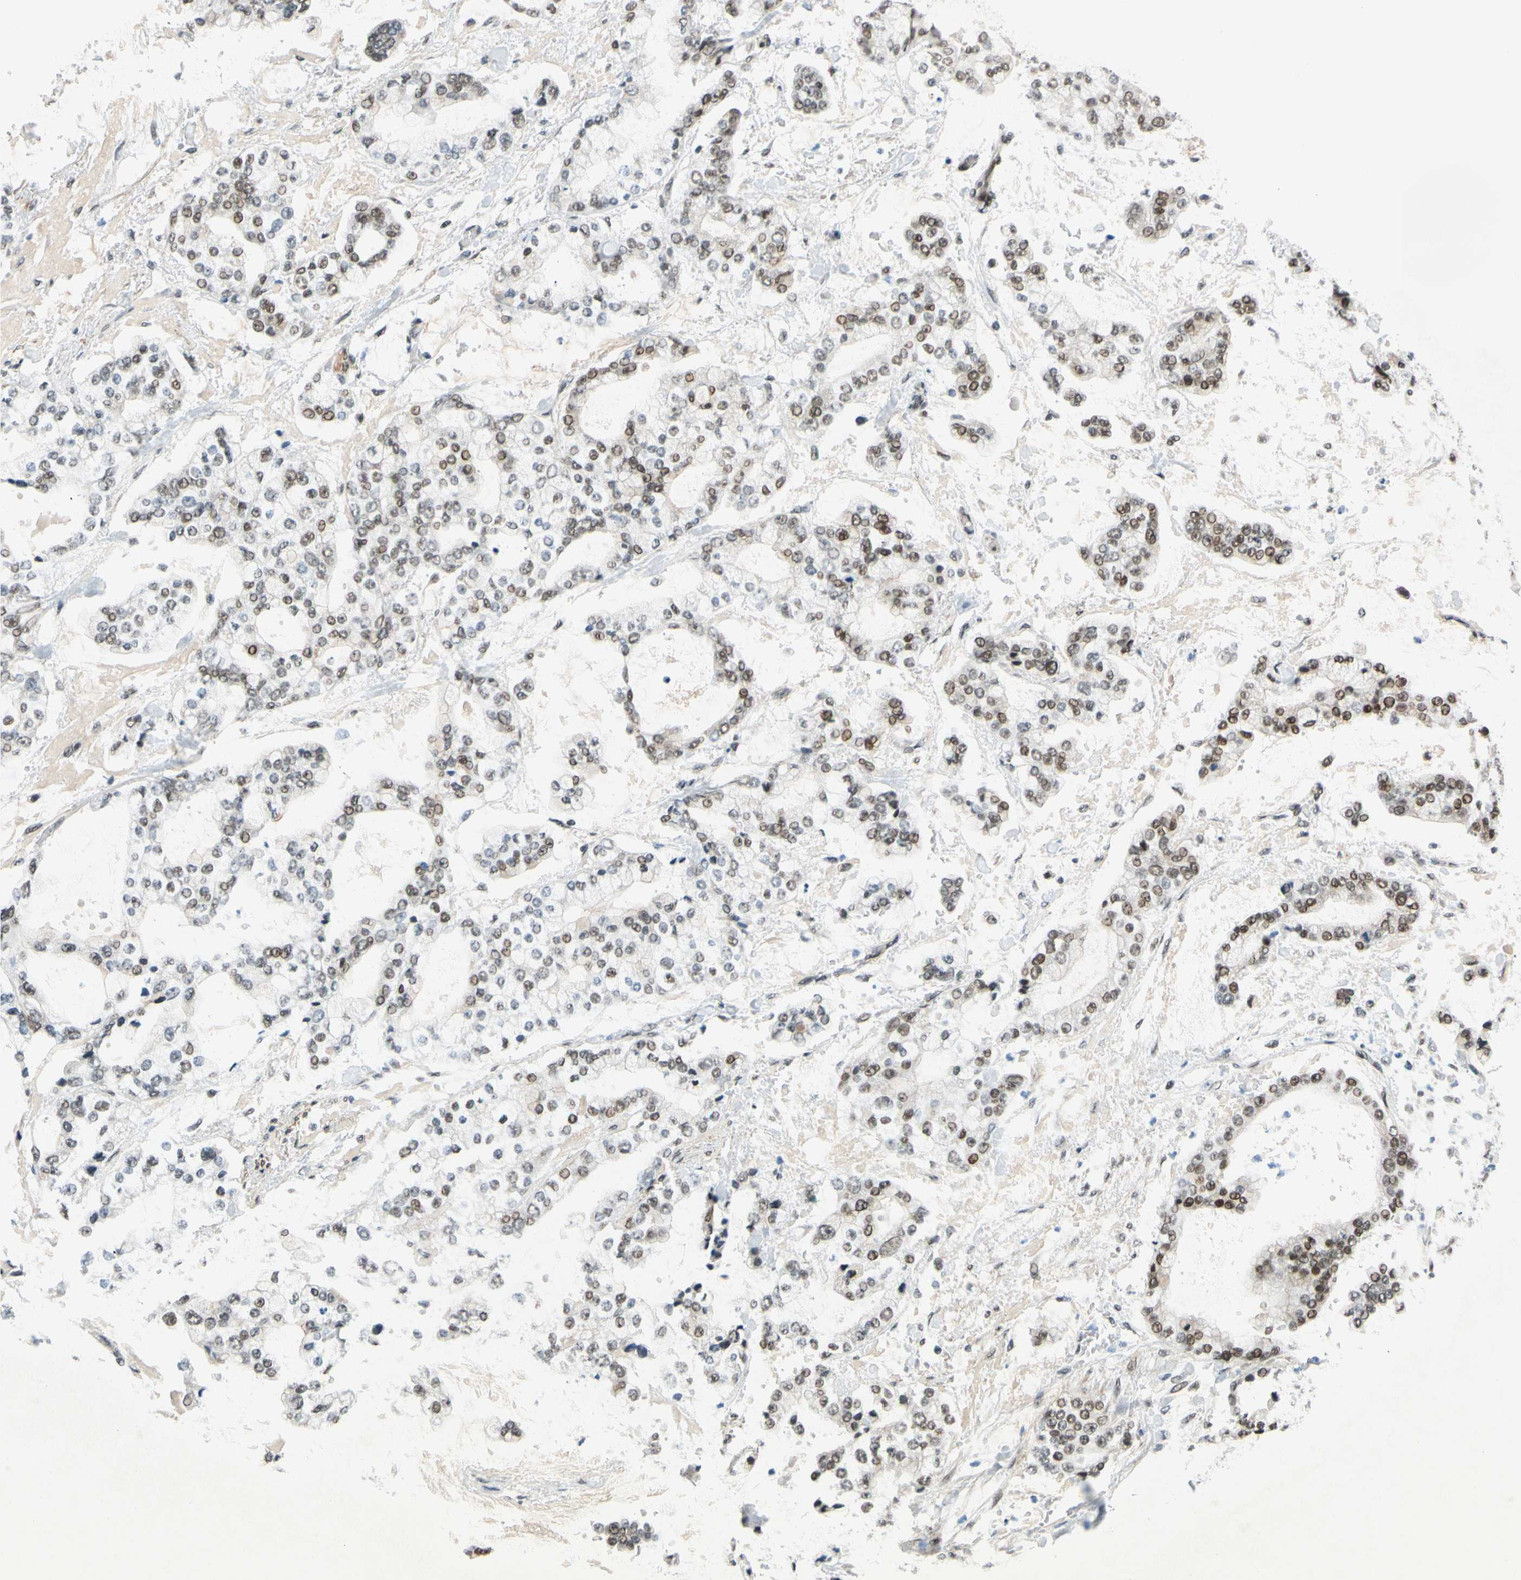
{"staining": {"intensity": "moderate", "quantity": ">75%", "location": "cytoplasmic/membranous,nuclear"}, "tissue": "stomach cancer", "cell_type": "Tumor cells", "image_type": "cancer", "snomed": [{"axis": "morphology", "description": "Normal tissue, NOS"}, {"axis": "morphology", "description": "Adenocarcinoma, NOS"}, {"axis": "topography", "description": "Stomach, upper"}, {"axis": "topography", "description": "Stomach"}], "caption": "Immunohistochemistry (IHC) micrograph of neoplastic tissue: human adenocarcinoma (stomach) stained using immunohistochemistry displays medium levels of moderate protein expression localized specifically in the cytoplasmic/membranous and nuclear of tumor cells, appearing as a cytoplasmic/membranous and nuclear brown color.", "gene": "POGZ", "patient": {"sex": "male", "age": 76}}